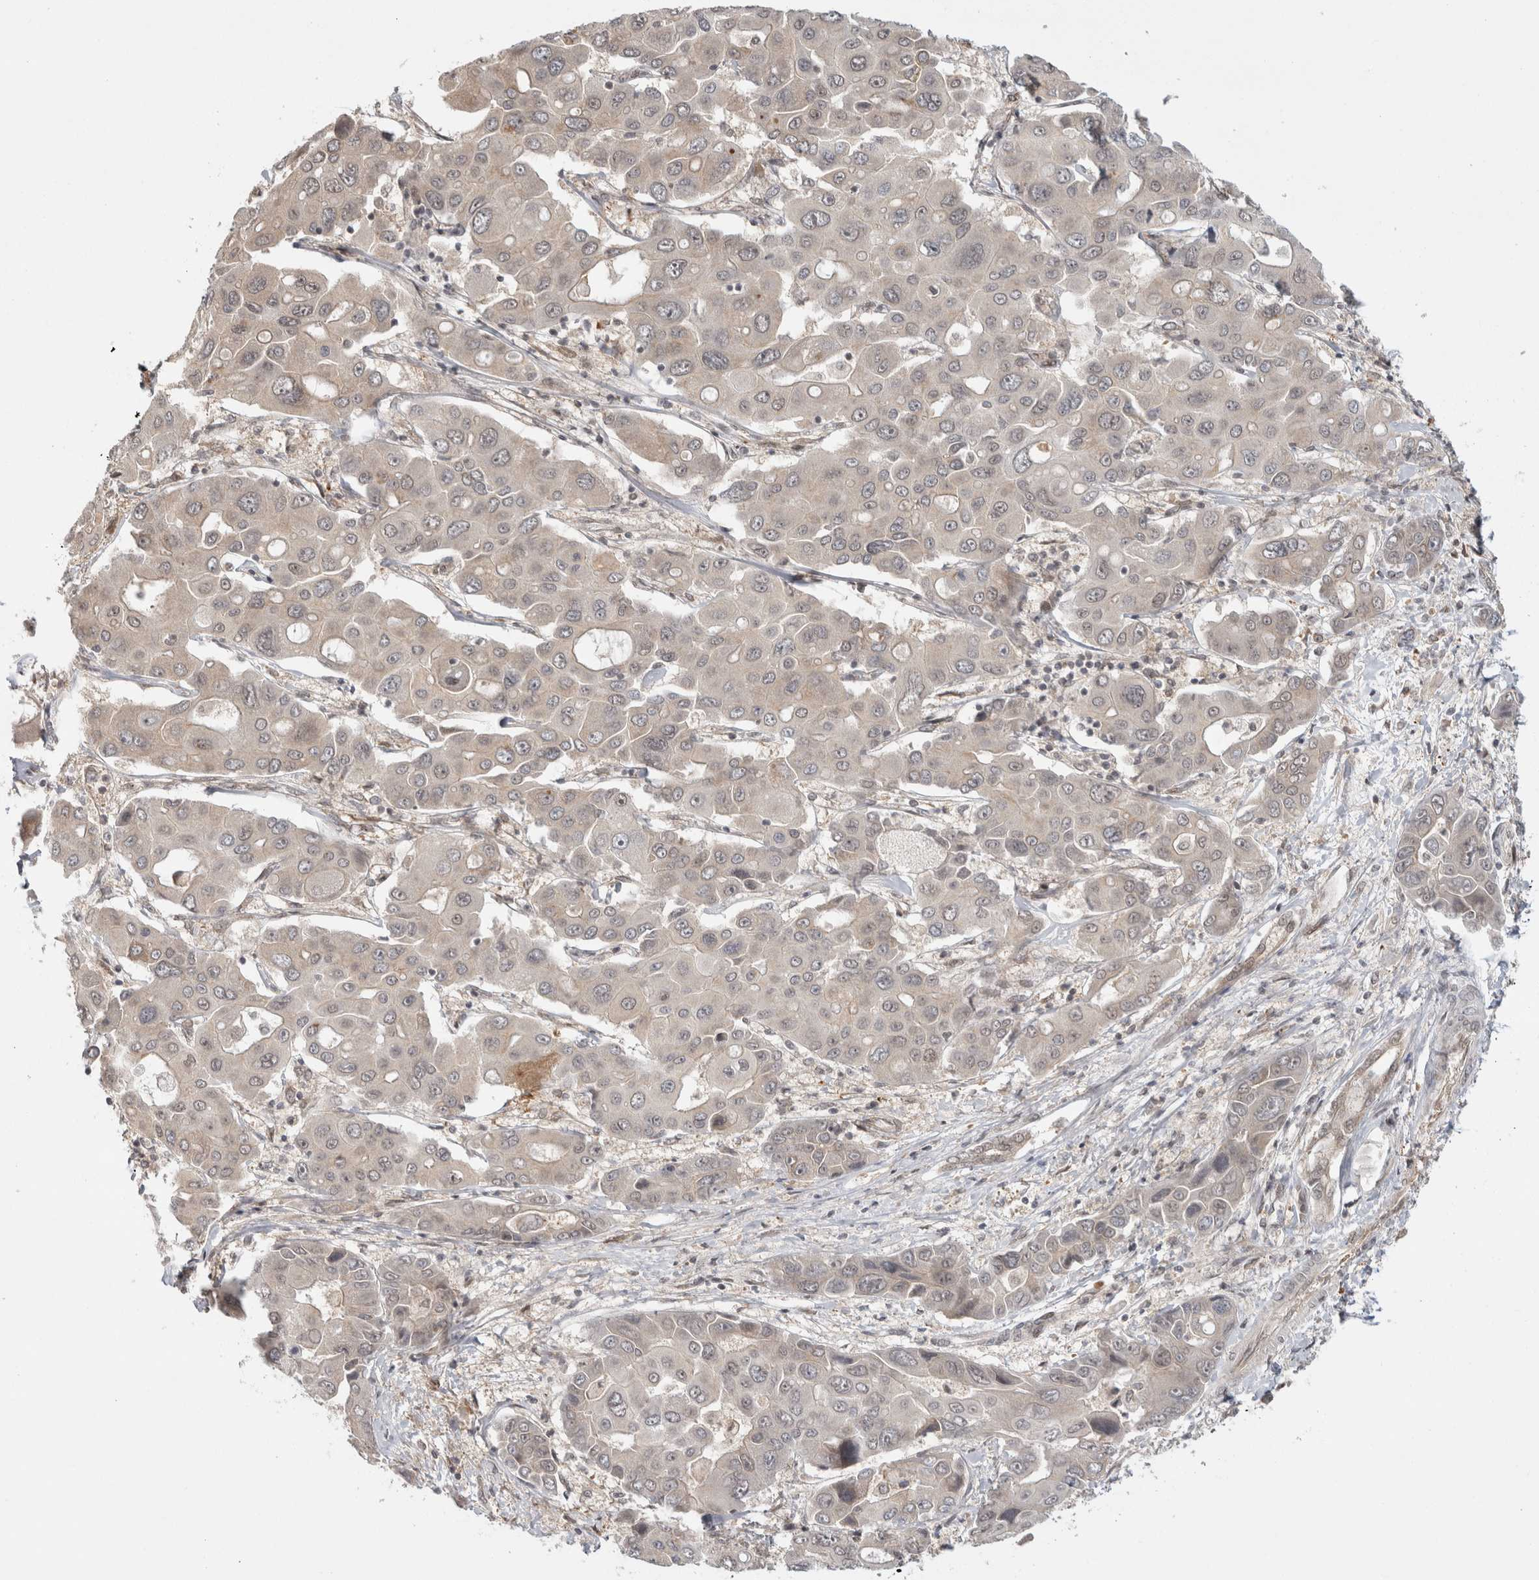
{"staining": {"intensity": "weak", "quantity": "<25%", "location": "cytoplasmic/membranous"}, "tissue": "liver cancer", "cell_type": "Tumor cells", "image_type": "cancer", "snomed": [{"axis": "morphology", "description": "Cholangiocarcinoma"}, {"axis": "topography", "description": "Liver"}], "caption": "There is no significant staining in tumor cells of liver cancer (cholangiocarcinoma). Brightfield microscopy of immunohistochemistry stained with DAB (3,3'-diaminobenzidine) (brown) and hematoxylin (blue), captured at high magnification.", "gene": "ZNF318", "patient": {"sex": "male", "age": 67}}